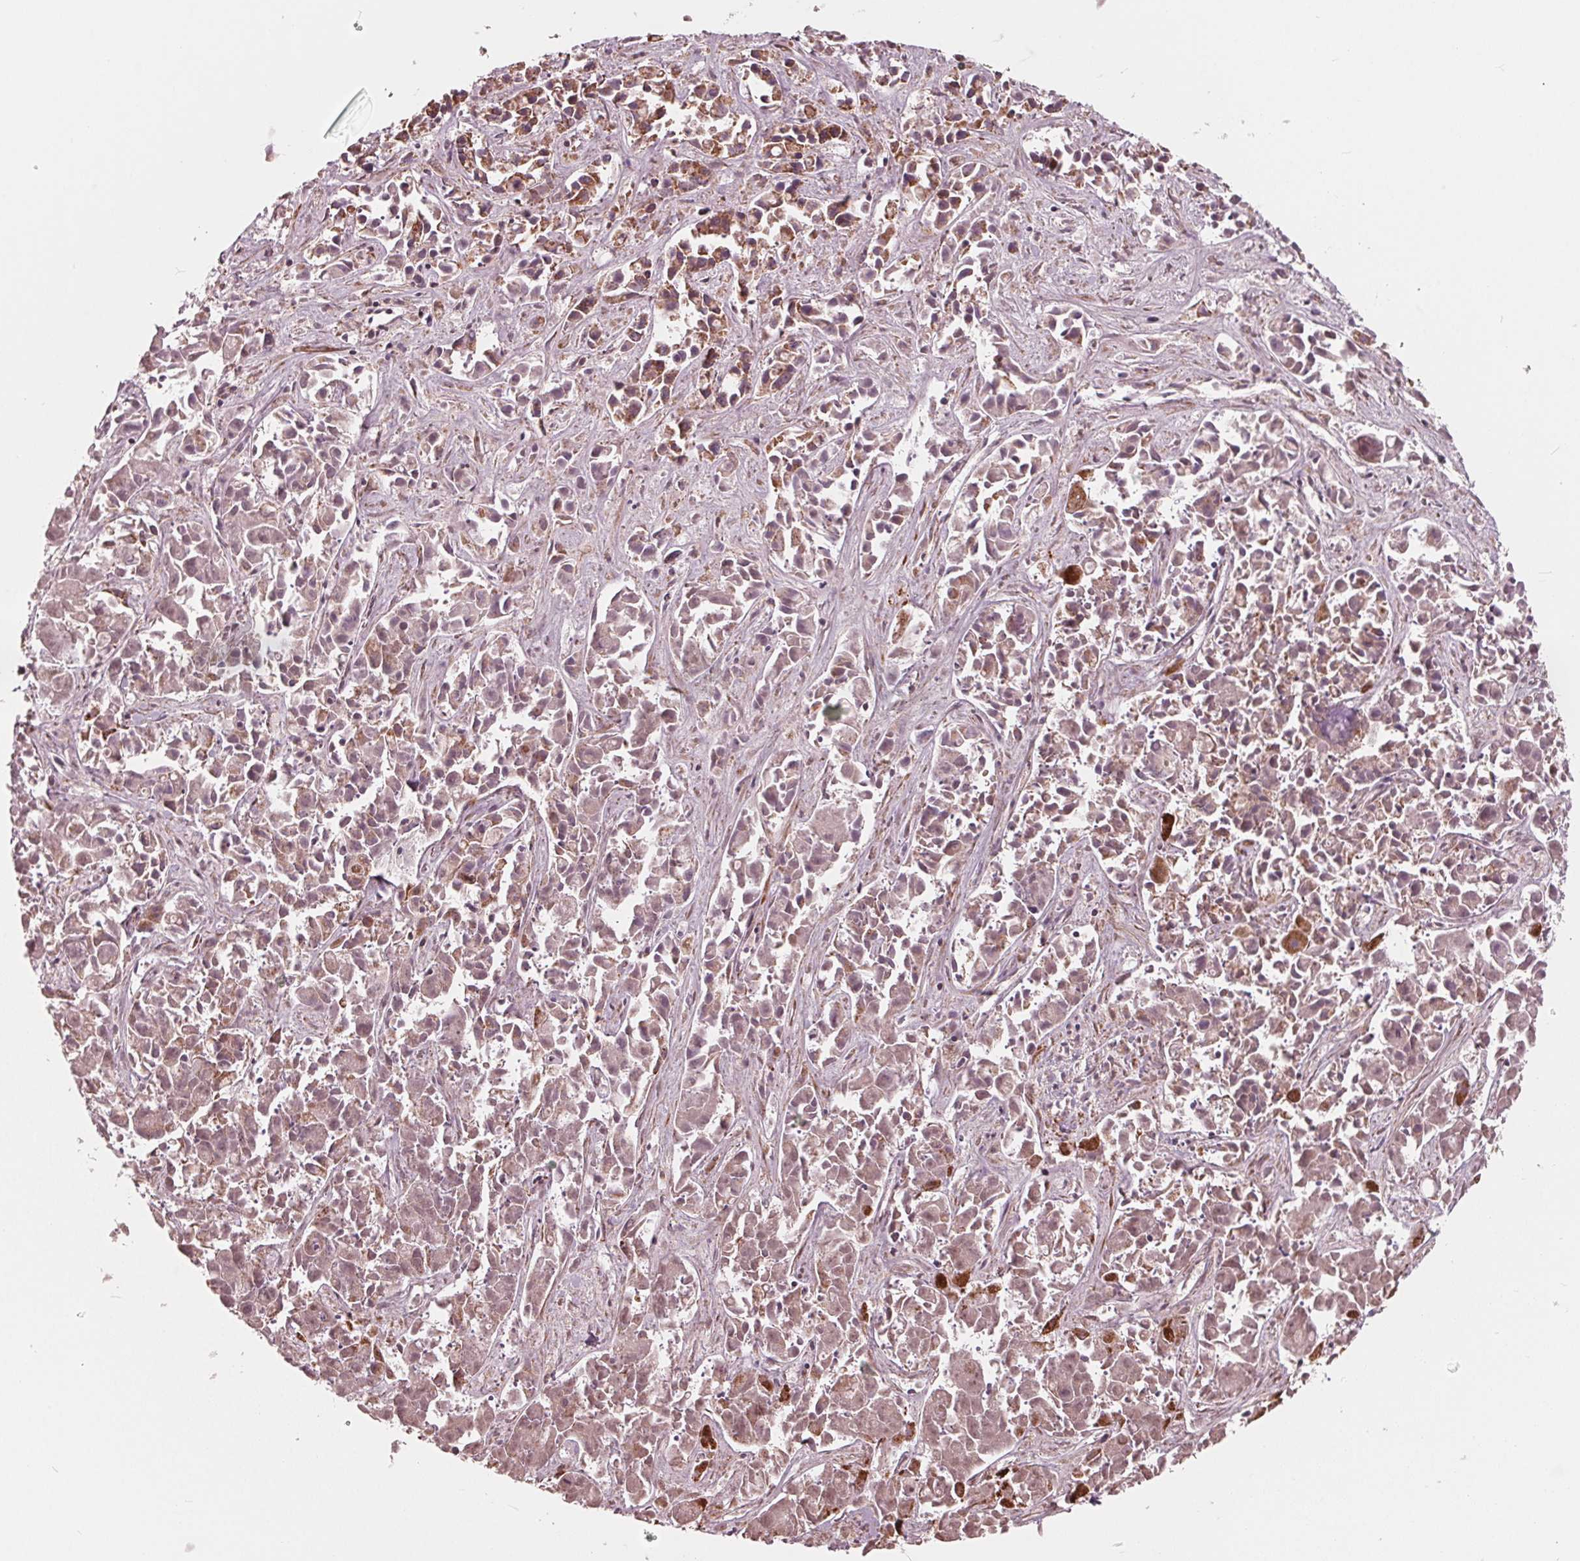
{"staining": {"intensity": "moderate", "quantity": "25%-75%", "location": "cytoplasmic/membranous"}, "tissue": "liver cancer", "cell_type": "Tumor cells", "image_type": "cancer", "snomed": [{"axis": "morphology", "description": "Cholangiocarcinoma"}, {"axis": "topography", "description": "Liver"}], "caption": "Moderate cytoplasmic/membranous protein staining is appreciated in approximately 25%-75% of tumor cells in liver cancer (cholangiocarcinoma).", "gene": "DCAF4L2", "patient": {"sex": "female", "age": 81}}